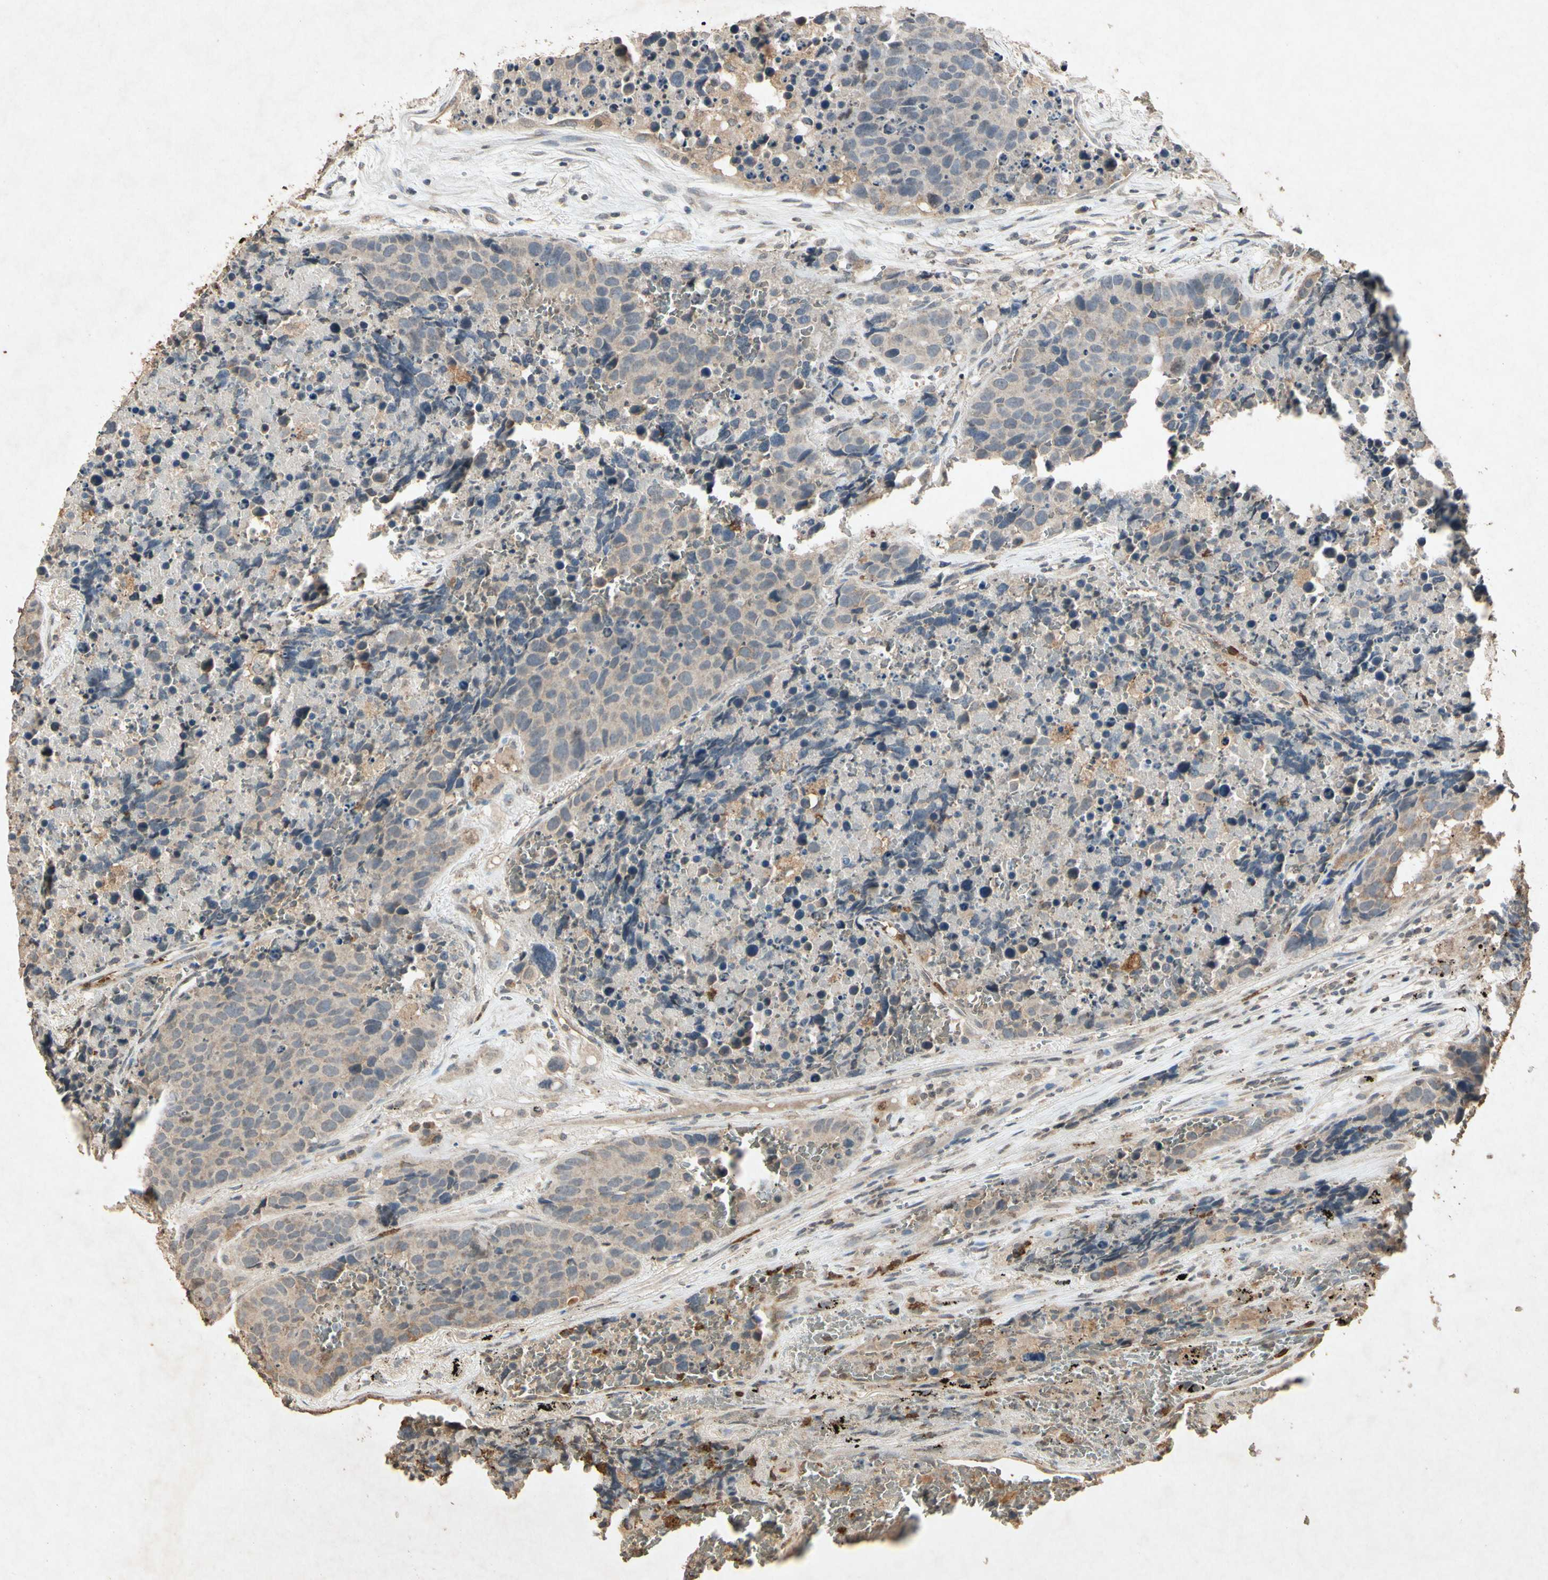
{"staining": {"intensity": "weak", "quantity": ">75%", "location": "cytoplasmic/membranous"}, "tissue": "carcinoid", "cell_type": "Tumor cells", "image_type": "cancer", "snomed": [{"axis": "morphology", "description": "Carcinoid, malignant, NOS"}, {"axis": "topography", "description": "Lung"}], "caption": "Immunohistochemical staining of carcinoid demonstrates weak cytoplasmic/membranous protein expression in approximately >75% of tumor cells.", "gene": "MSRB1", "patient": {"sex": "male", "age": 60}}